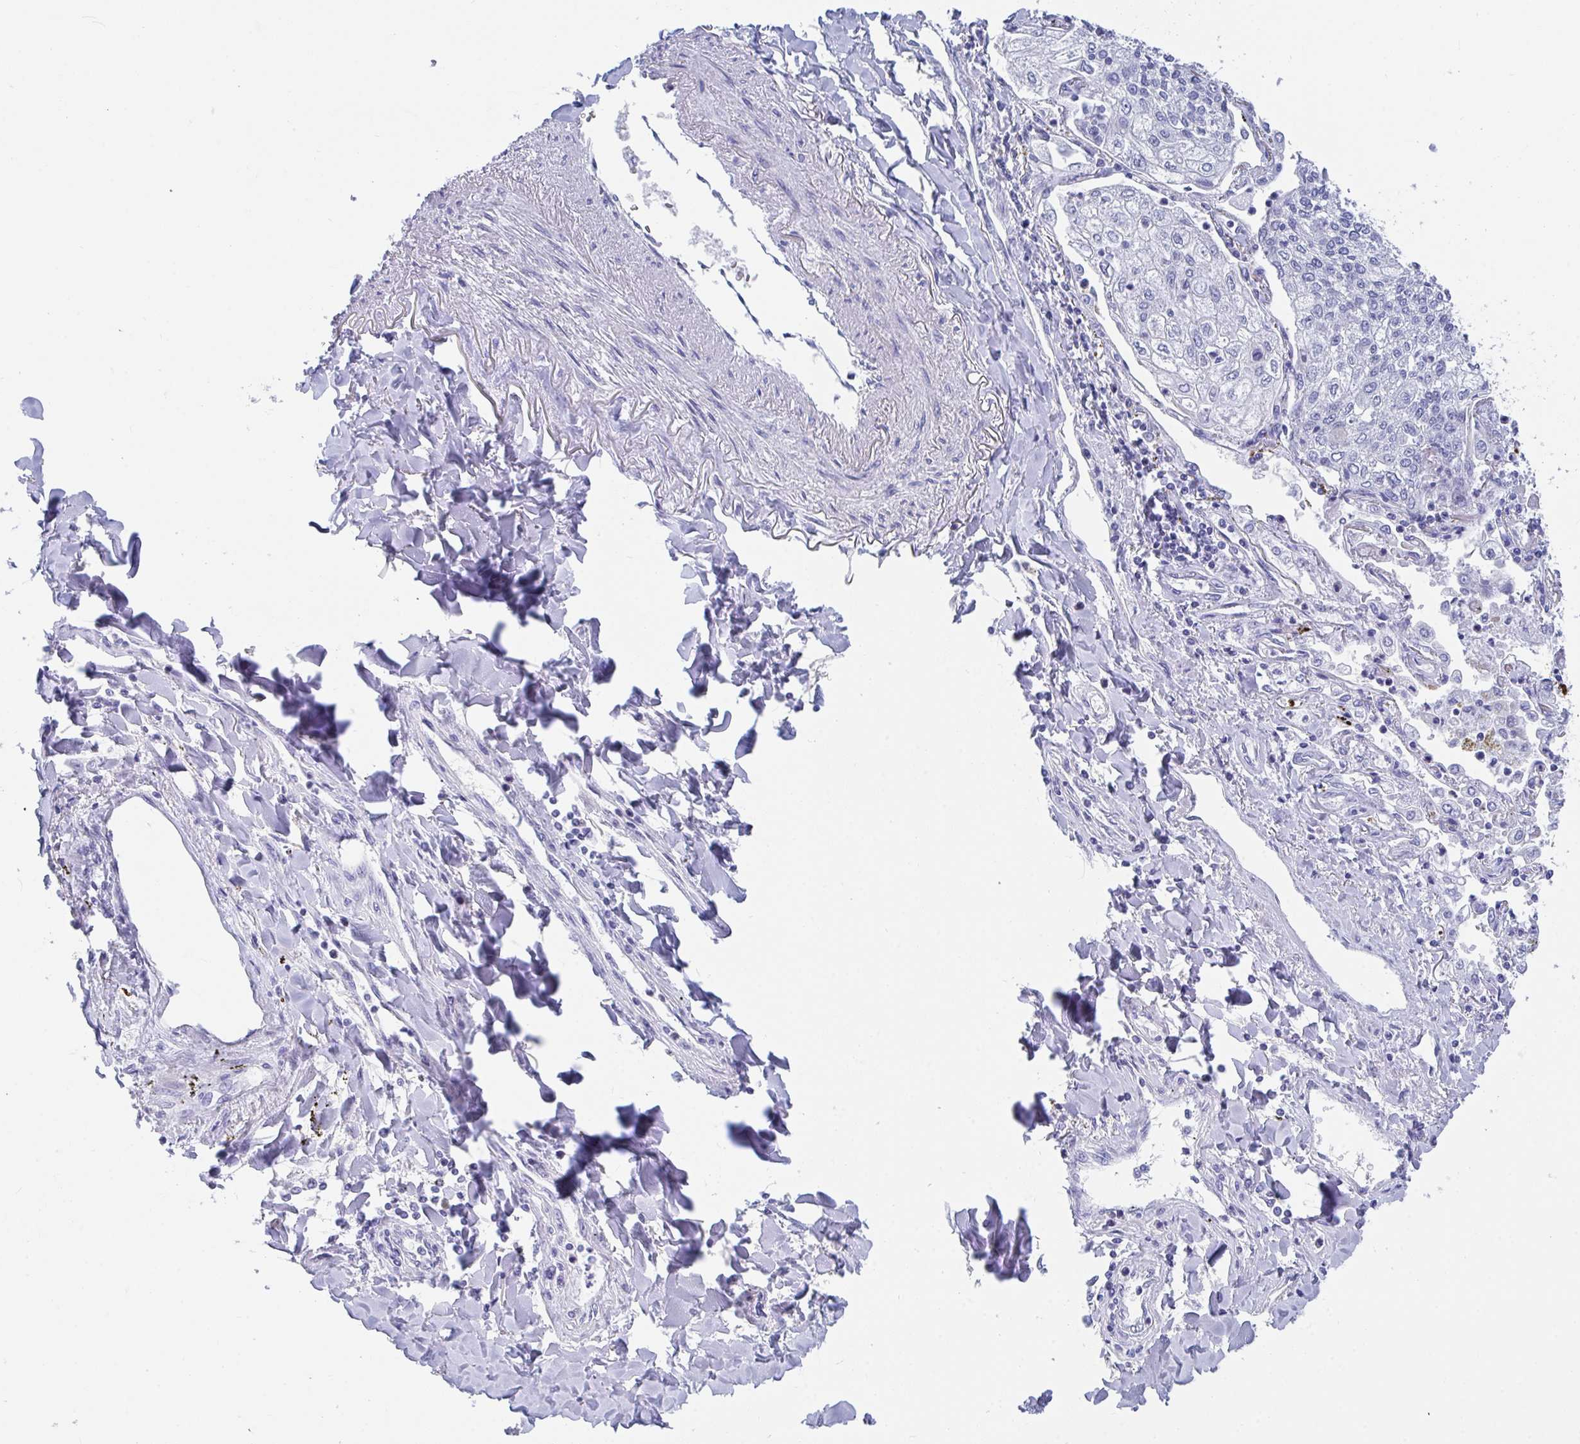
{"staining": {"intensity": "negative", "quantity": "none", "location": "none"}, "tissue": "lung cancer", "cell_type": "Tumor cells", "image_type": "cancer", "snomed": [{"axis": "morphology", "description": "Squamous cell carcinoma, NOS"}, {"axis": "topography", "description": "Lung"}], "caption": "Human squamous cell carcinoma (lung) stained for a protein using immunohistochemistry shows no positivity in tumor cells.", "gene": "DAOA", "patient": {"sex": "male", "age": 74}}